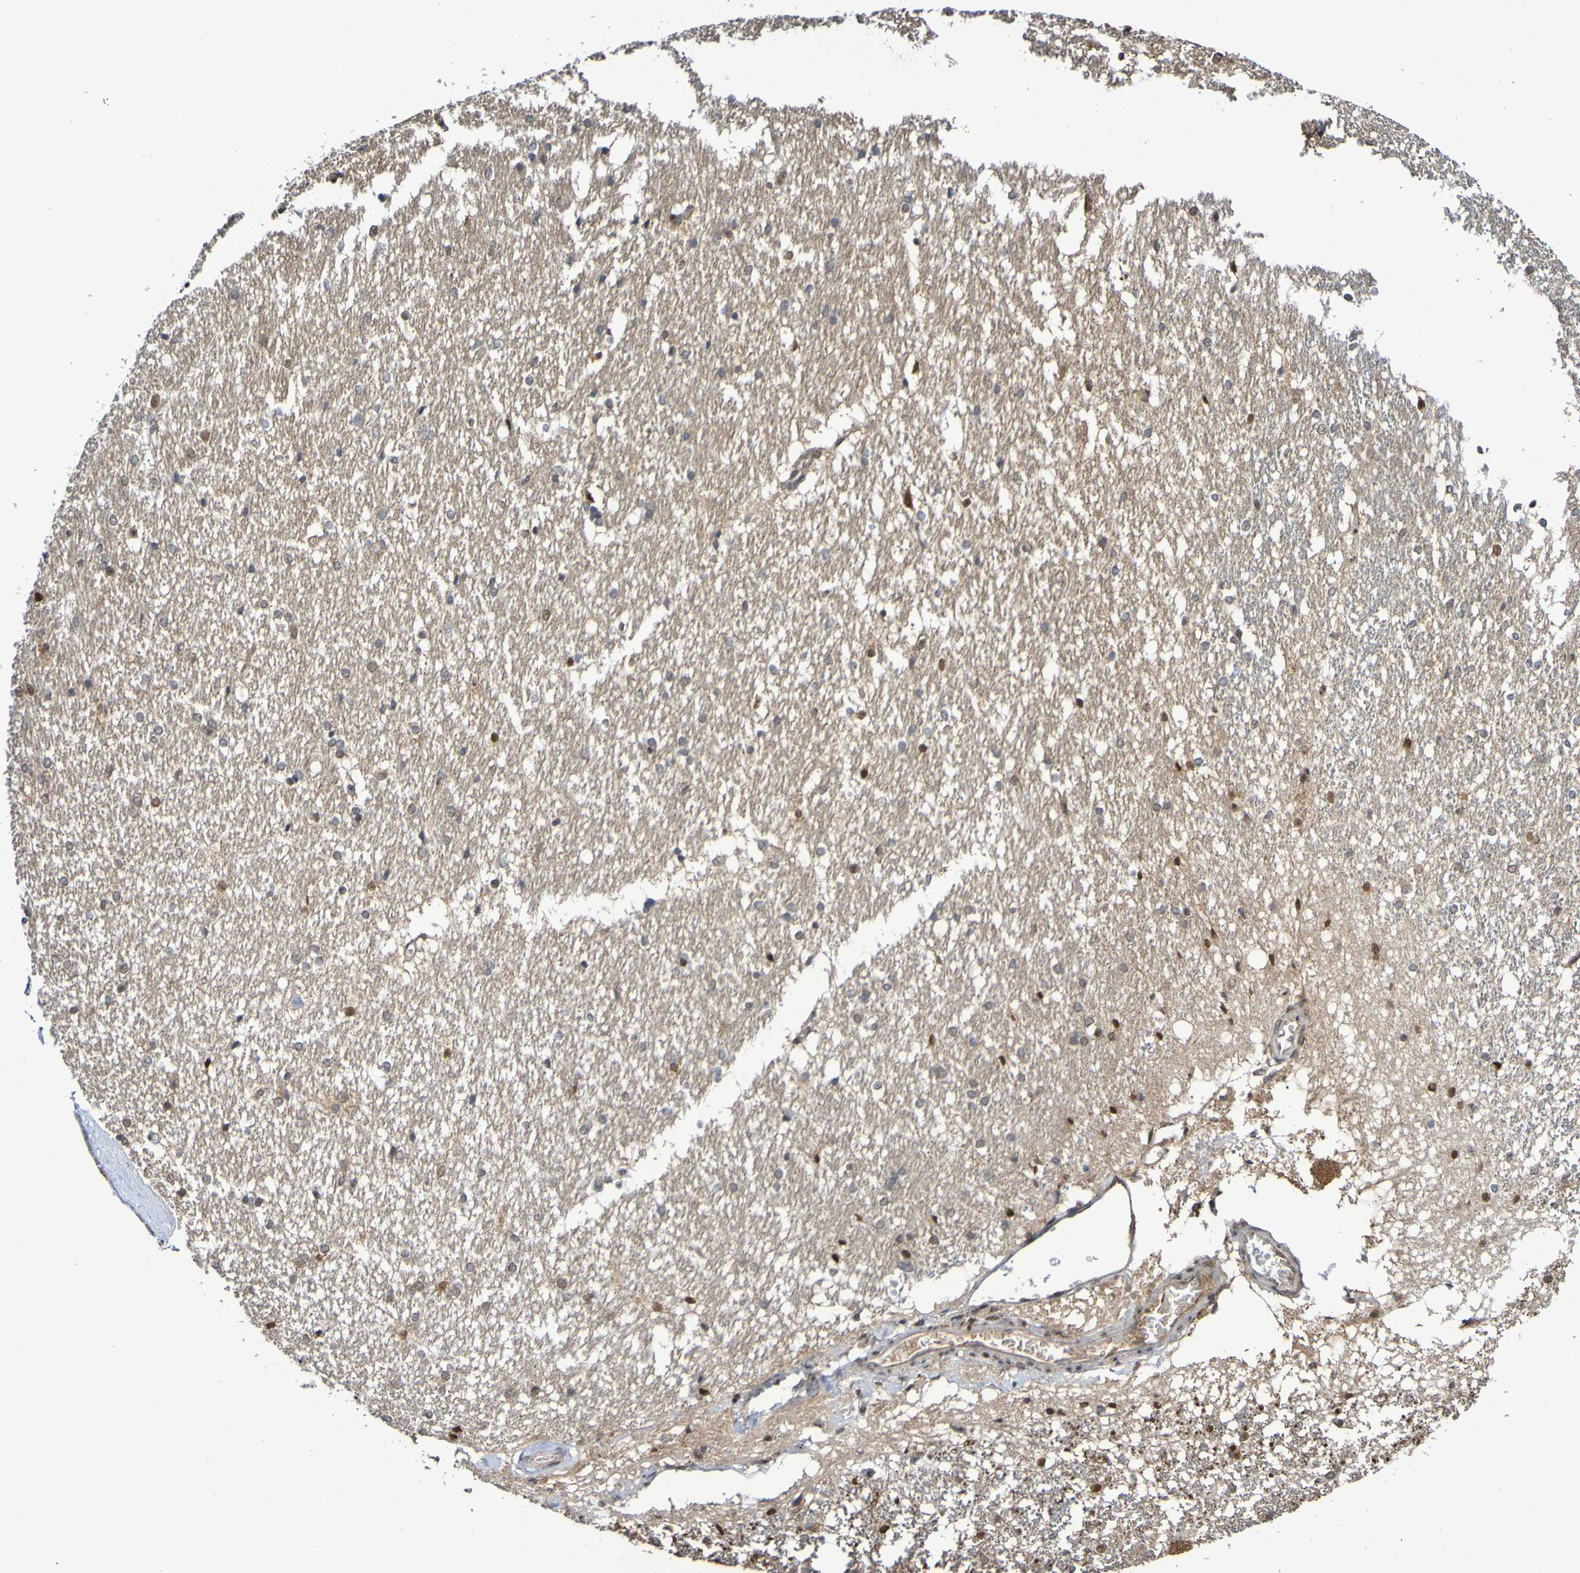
{"staining": {"intensity": "negative", "quantity": "none", "location": "none"}, "tissue": "hippocampus", "cell_type": "Glial cells", "image_type": "normal", "snomed": [{"axis": "morphology", "description": "Normal tissue, NOS"}, {"axis": "topography", "description": "Hippocampus"}], "caption": "DAB immunohistochemical staining of benign human hippocampus reveals no significant expression in glial cells. (DAB (3,3'-diaminobenzidine) immunohistochemistry (IHC), high magnification).", "gene": "ITLN1", "patient": {"sex": "female", "age": 19}}